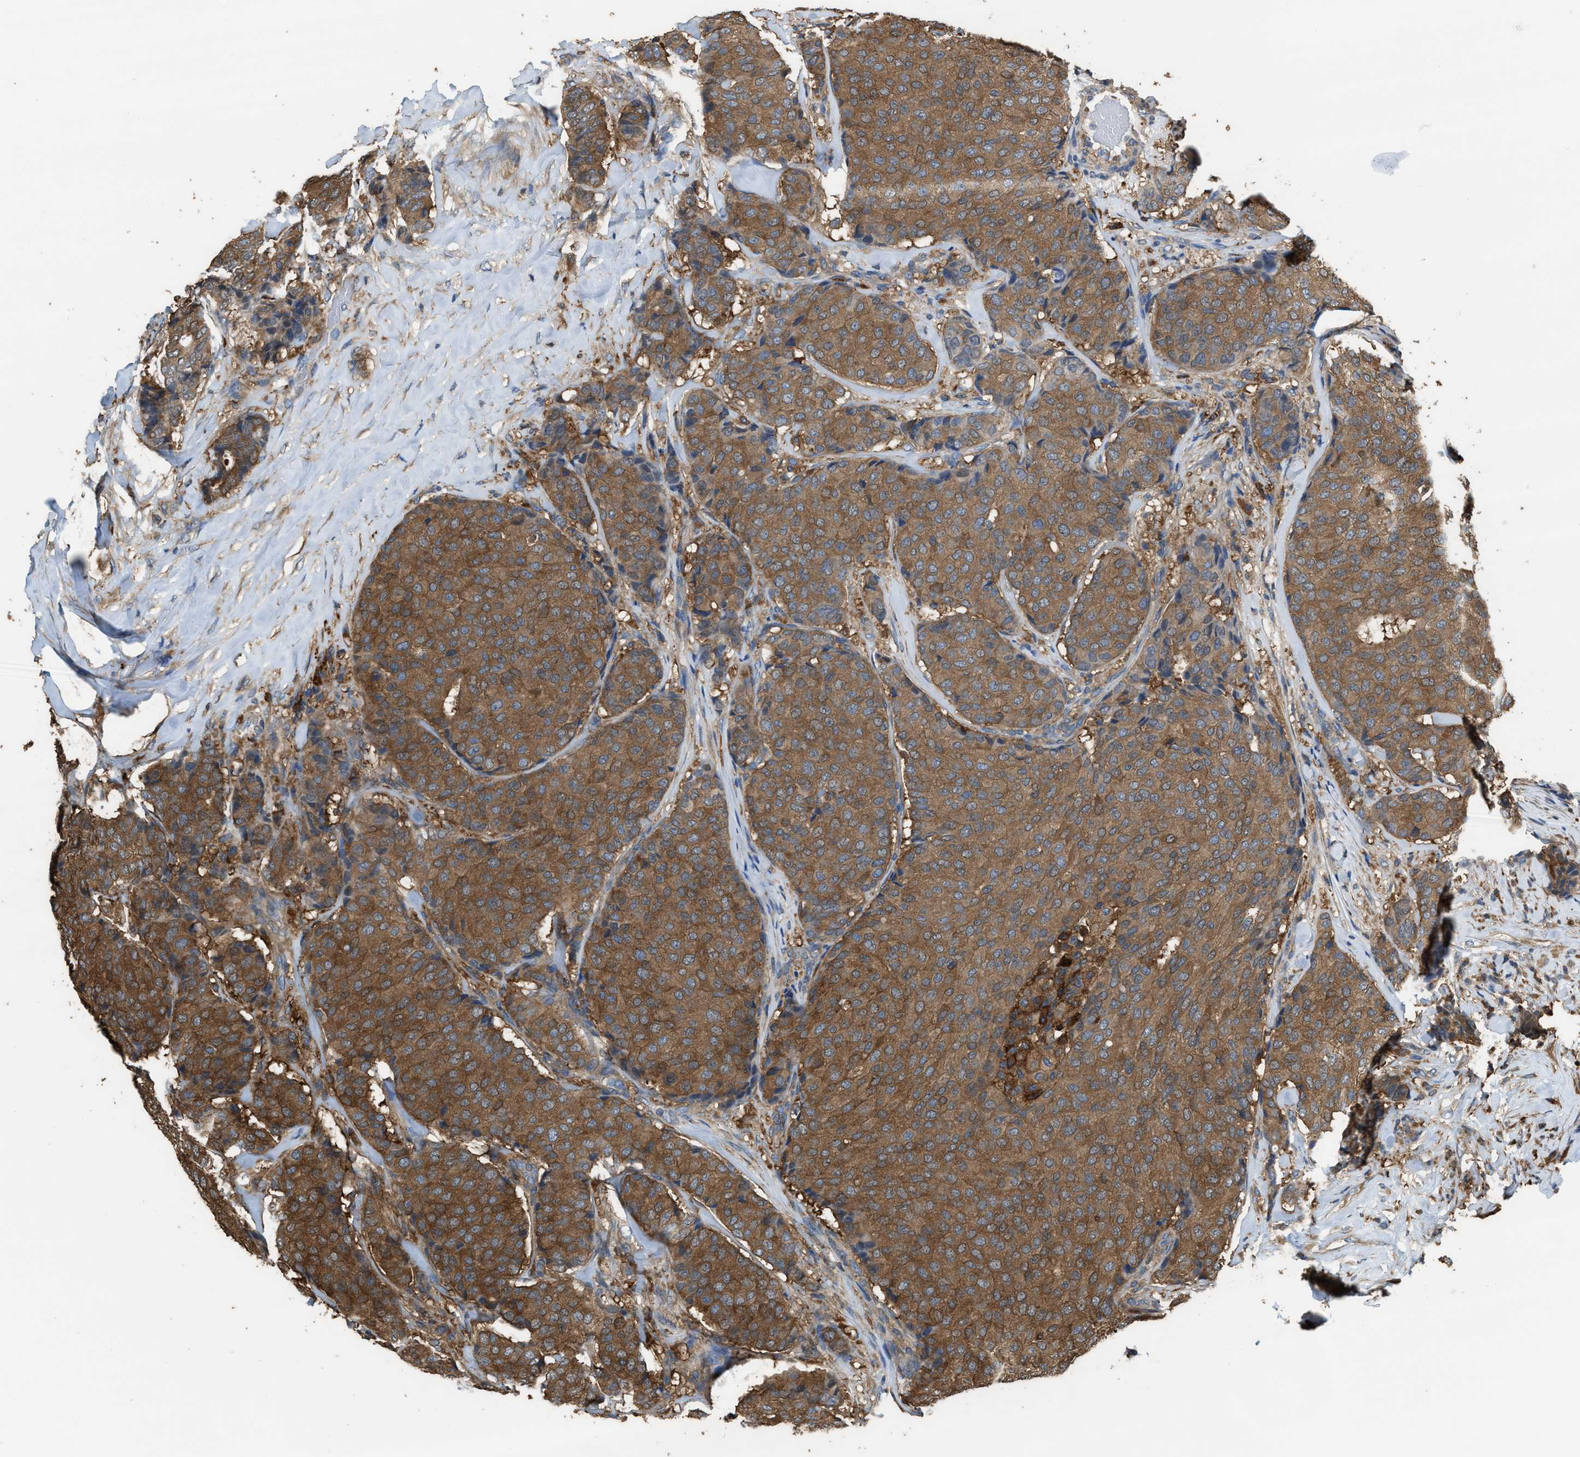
{"staining": {"intensity": "moderate", "quantity": ">75%", "location": "cytoplasmic/membranous"}, "tissue": "breast cancer", "cell_type": "Tumor cells", "image_type": "cancer", "snomed": [{"axis": "morphology", "description": "Duct carcinoma"}, {"axis": "topography", "description": "Breast"}], "caption": "Invasive ductal carcinoma (breast) tissue exhibits moderate cytoplasmic/membranous positivity in approximately >75% of tumor cells", "gene": "ATIC", "patient": {"sex": "female", "age": 75}}